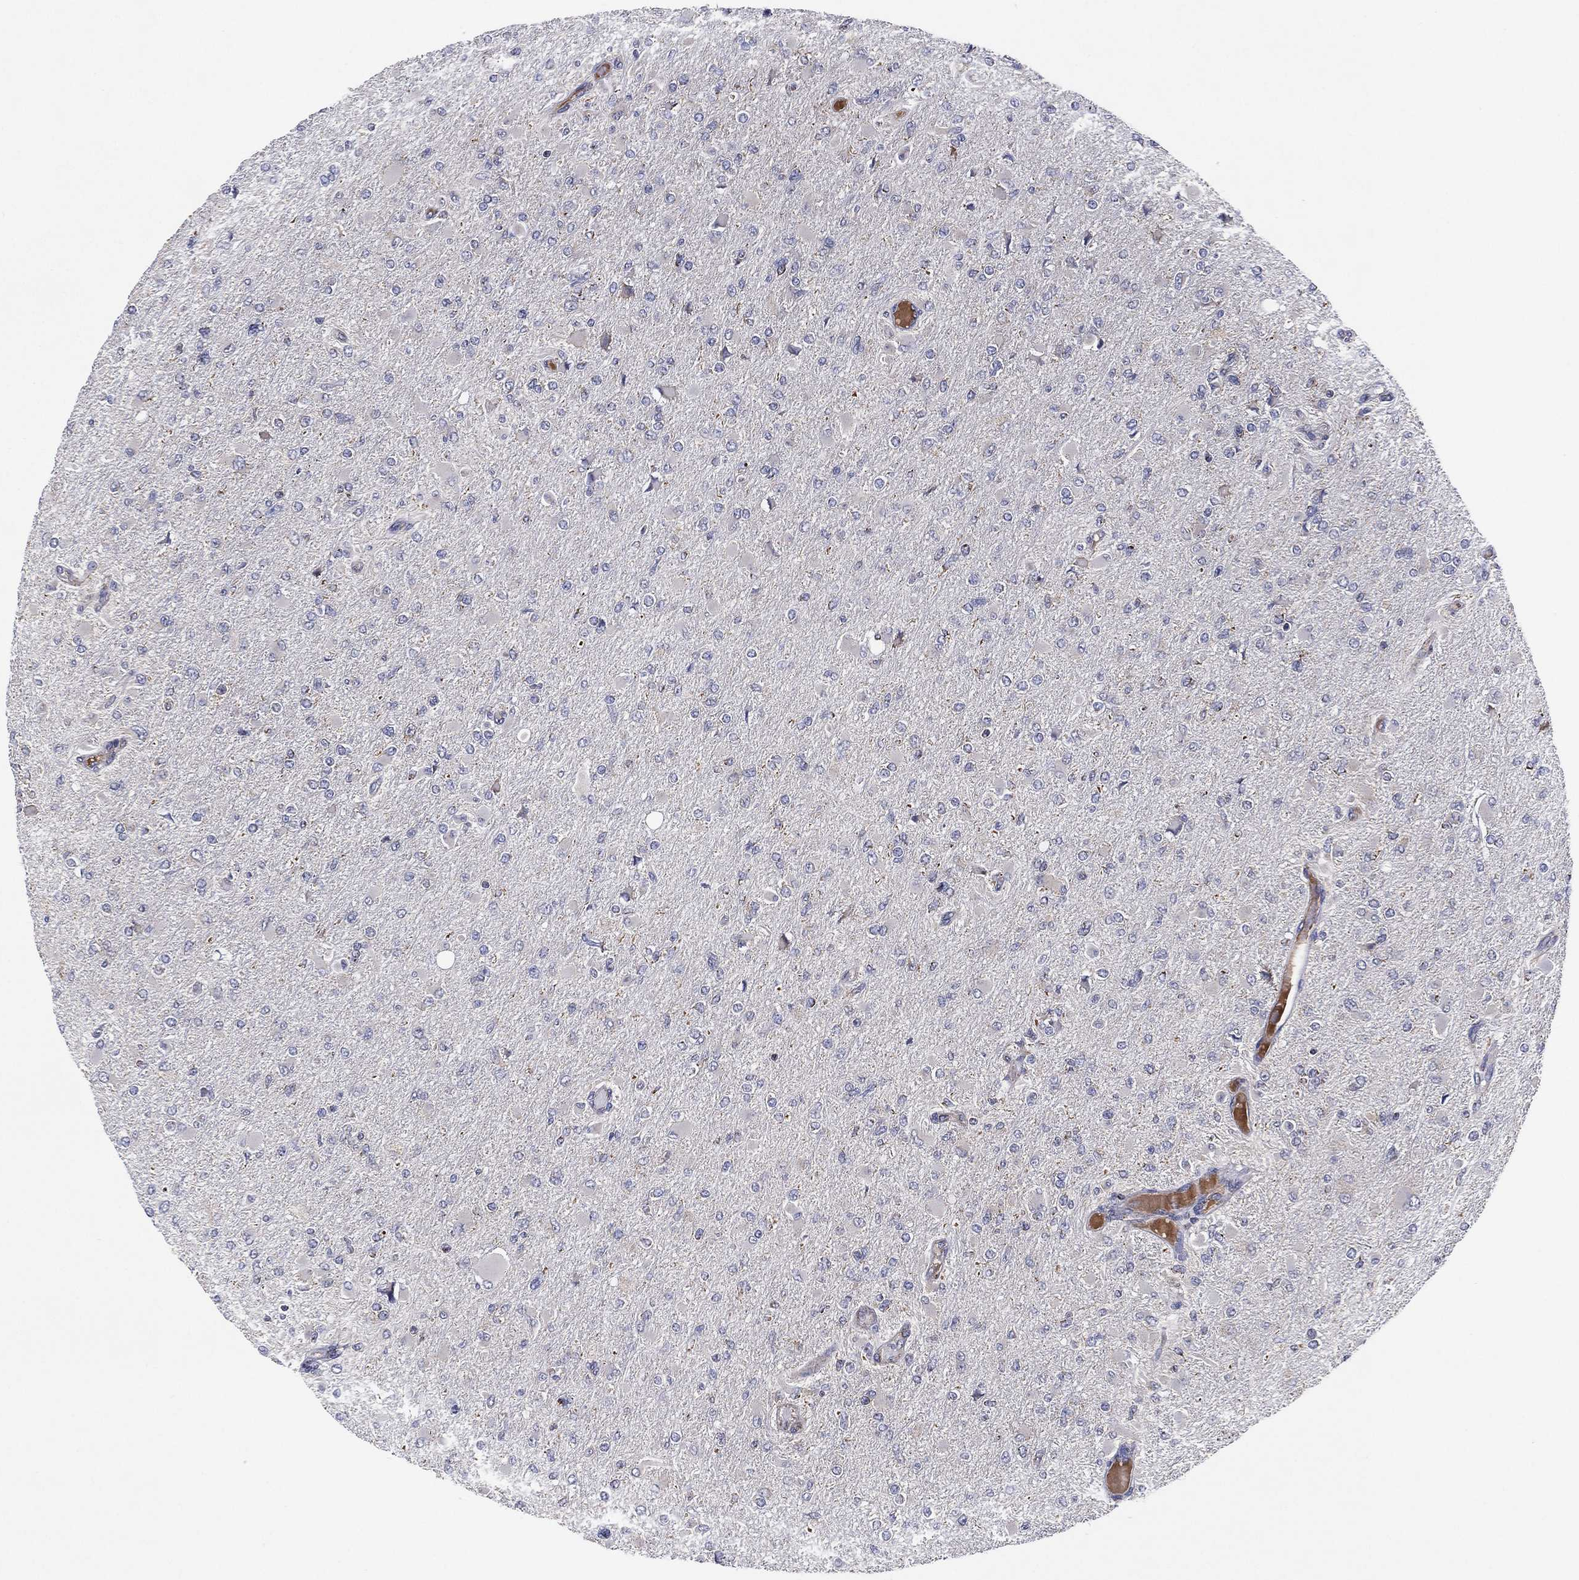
{"staining": {"intensity": "negative", "quantity": "none", "location": "none"}, "tissue": "glioma", "cell_type": "Tumor cells", "image_type": "cancer", "snomed": [{"axis": "morphology", "description": "Glioma, malignant, High grade"}, {"axis": "topography", "description": "Cerebral cortex"}], "caption": "Immunohistochemistry histopathology image of neoplastic tissue: glioma stained with DAB (3,3'-diaminobenzidine) reveals no significant protein positivity in tumor cells.", "gene": "PPP2R5A", "patient": {"sex": "female", "age": 36}}